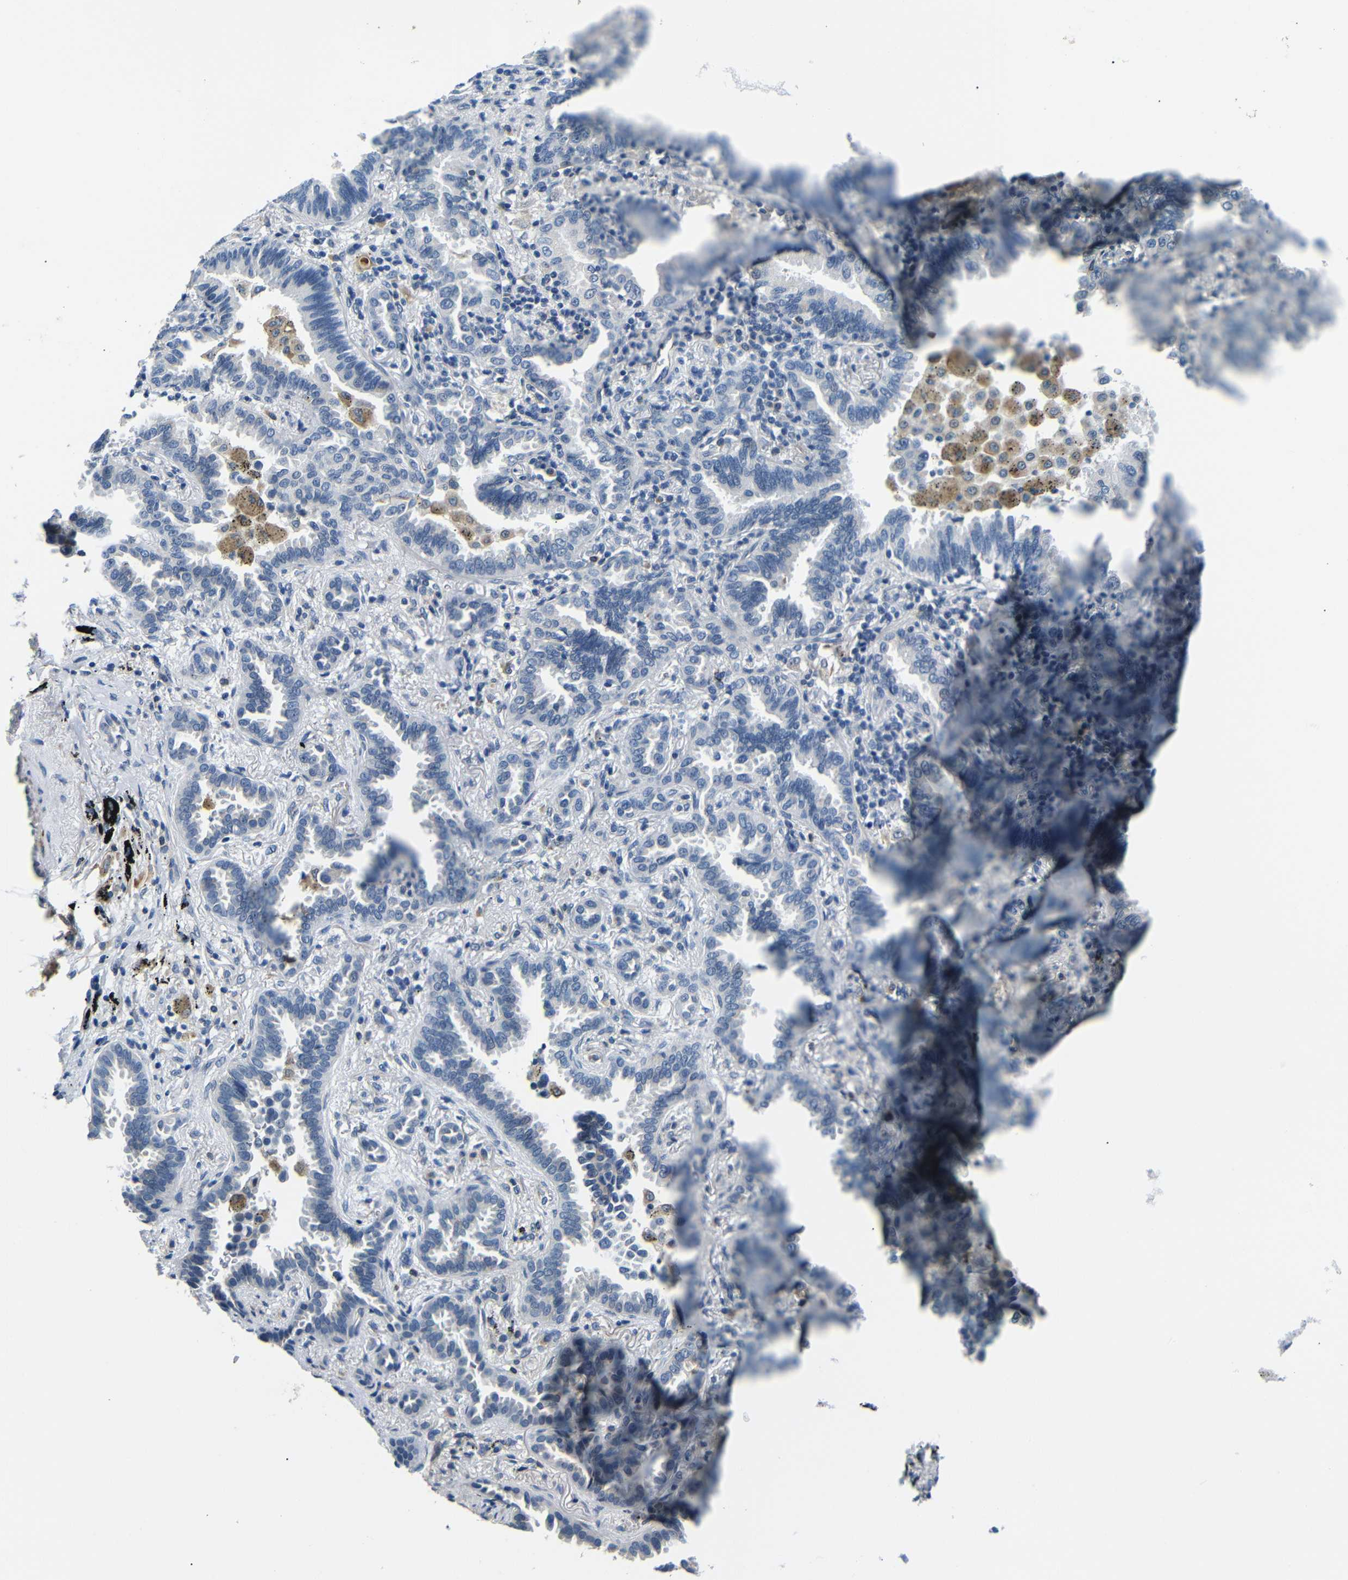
{"staining": {"intensity": "negative", "quantity": "none", "location": "none"}, "tissue": "lung cancer", "cell_type": "Tumor cells", "image_type": "cancer", "snomed": [{"axis": "morphology", "description": "Normal tissue, NOS"}, {"axis": "morphology", "description": "Adenocarcinoma, NOS"}, {"axis": "topography", "description": "Lung"}], "caption": "High power microscopy photomicrograph of an immunohistochemistry (IHC) image of adenocarcinoma (lung), revealing no significant expression in tumor cells. The staining was performed using DAB to visualize the protein expression in brown, while the nuclei were stained in blue with hematoxylin (Magnification: 20x).", "gene": "TAFA1", "patient": {"sex": "male", "age": 59}}